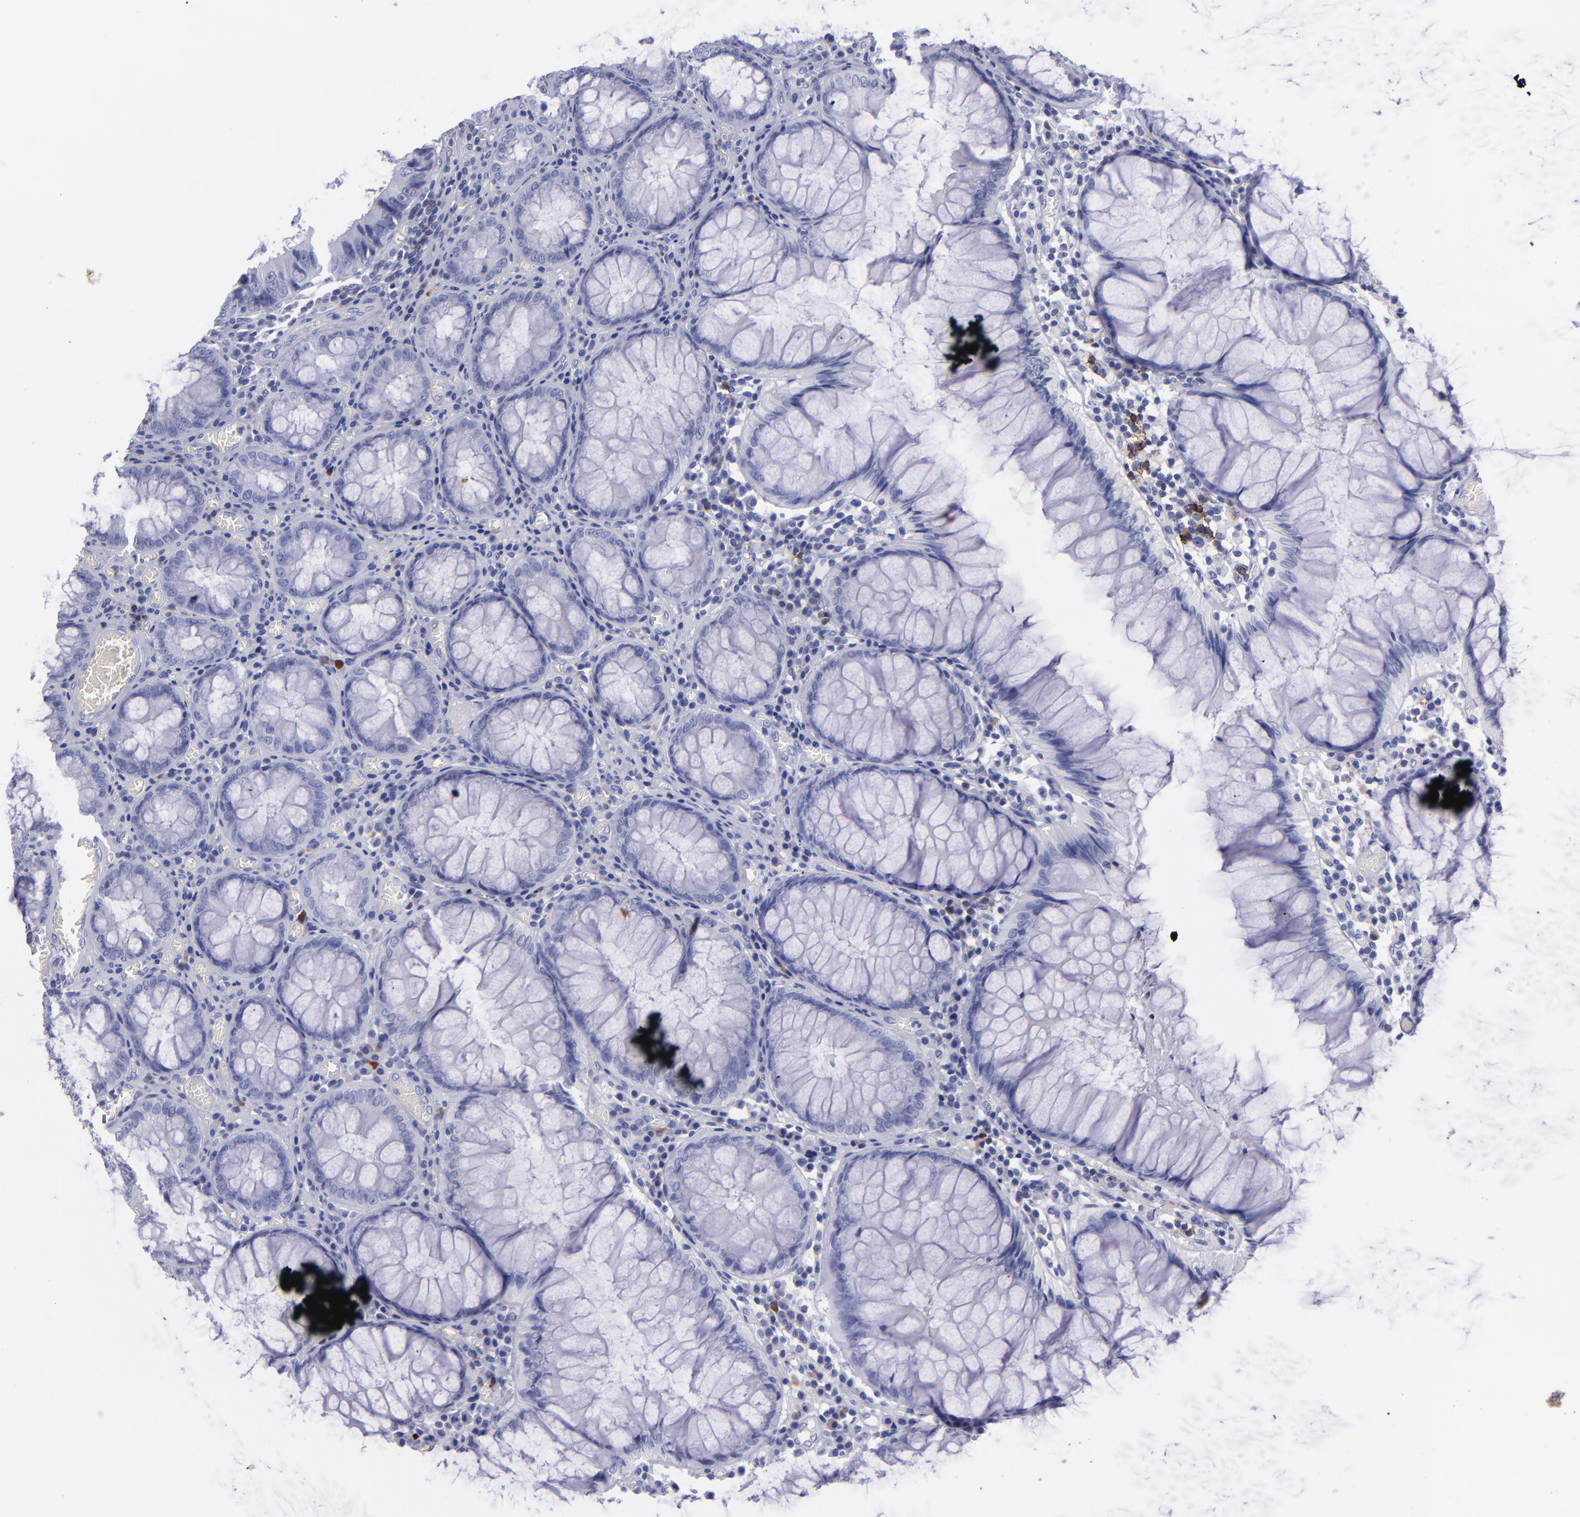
{"staining": {"intensity": "negative", "quantity": "none", "location": "none"}, "tissue": "colorectal cancer", "cell_type": "Tumor cells", "image_type": "cancer", "snomed": [{"axis": "morphology", "description": "Adenocarcinoma, NOS"}, {"axis": "topography", "description": "Rectum"}], "caption": "Colorectal adenocarcinoma stained for a protein using immunohistochemistry (IHC) exhibits no positivity tumor cells.", "gene": "CD37", "patient": {"sex": "female", "age": 98}}